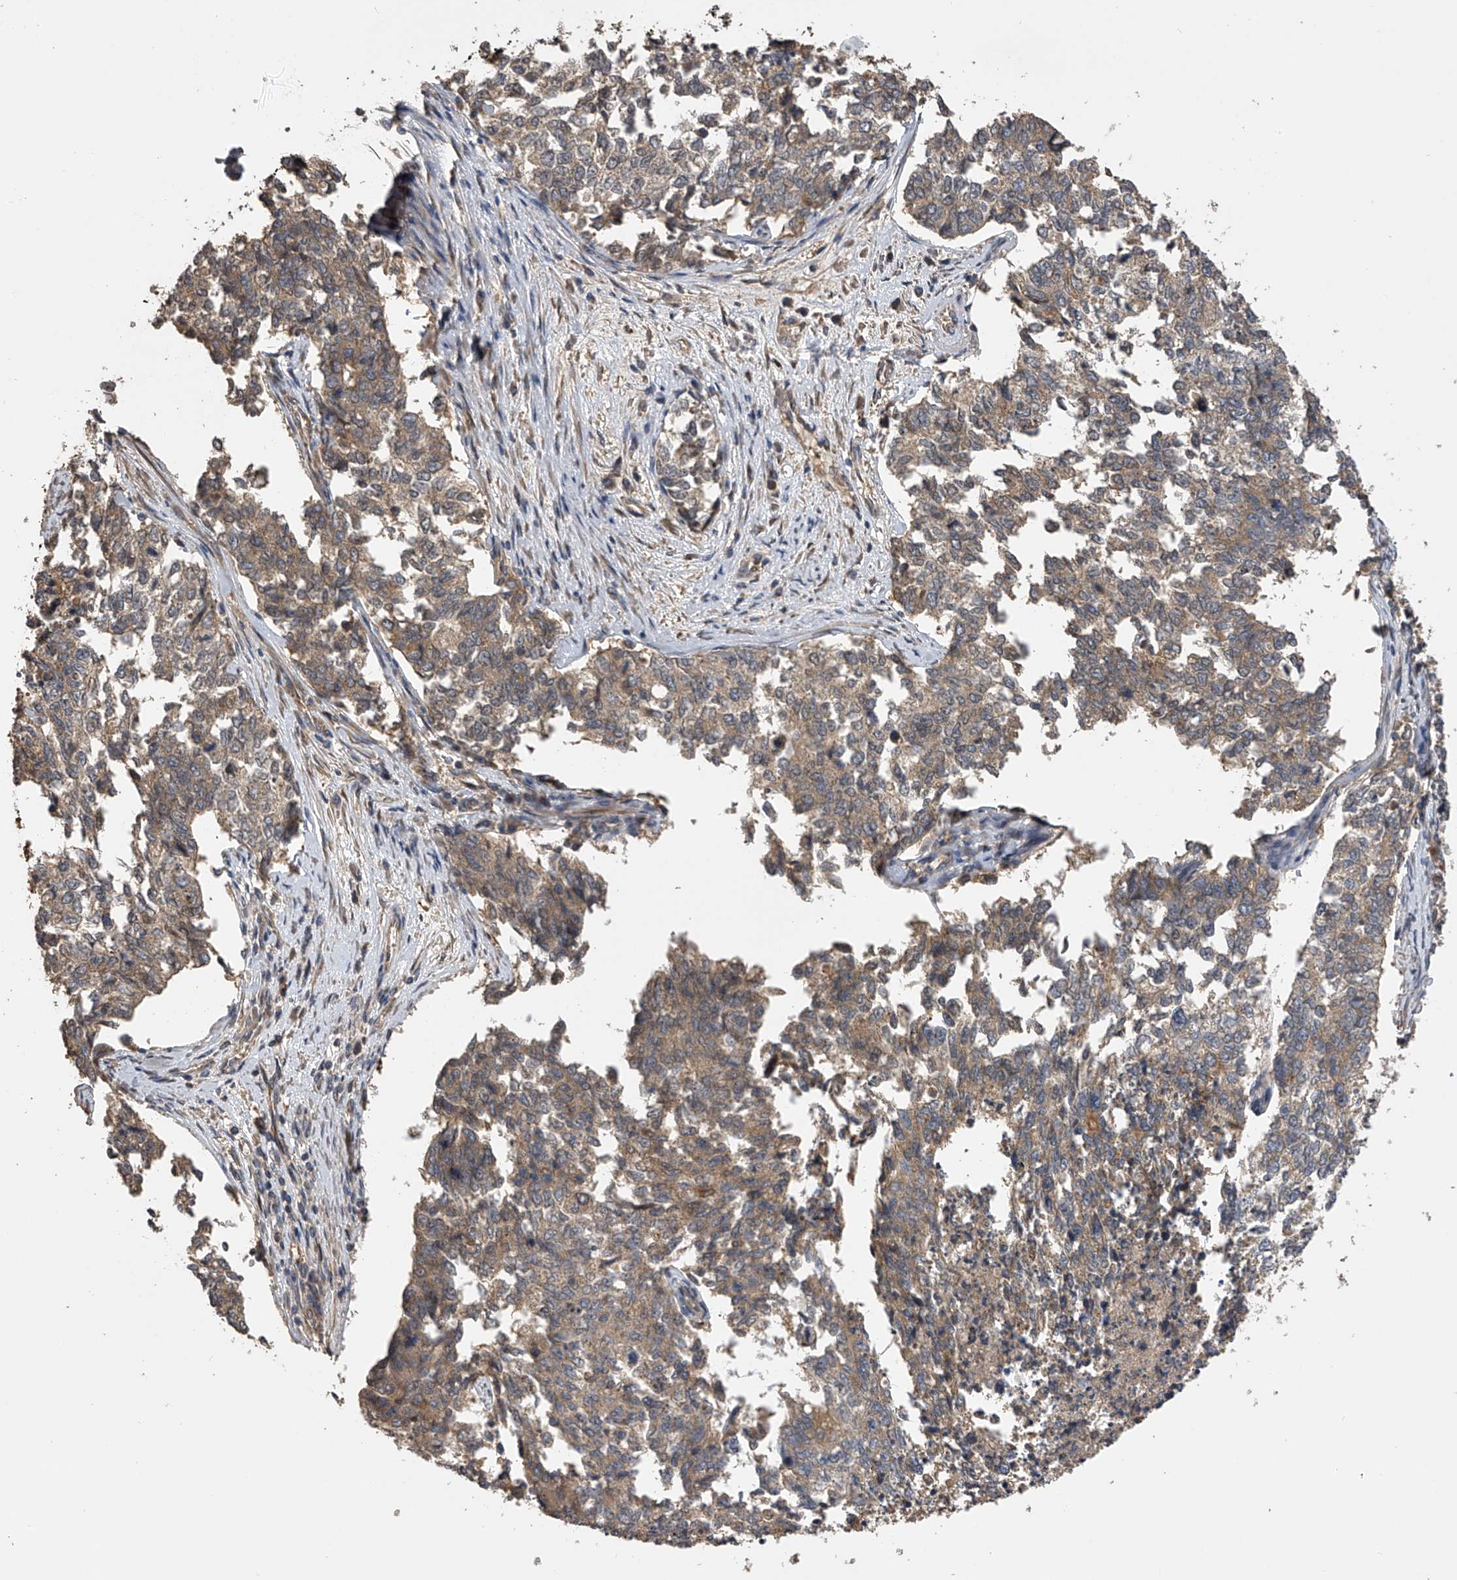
{"staining": {"intensity": "weak", "quantity": "25%-75%", "location": "cytoplasmic/membranous"}, "tissue": "cervical cancer", "cell_type": "Tumor cells", "image_type": "cancer", "snomed": [{"axis": "morphology", "description": "Squamous cell carcinoma, NOS"}, {"axis": "topography", "description": "Cervix"}], "caption": "Protein expression by immunohistochemistry exhibits weak cytoplasmic/membranous positivity in about 25%-75% of tumor cells in cervical cancer.", "gene": "PTPRA", "patient": {"sex": "female", "age": 63}}